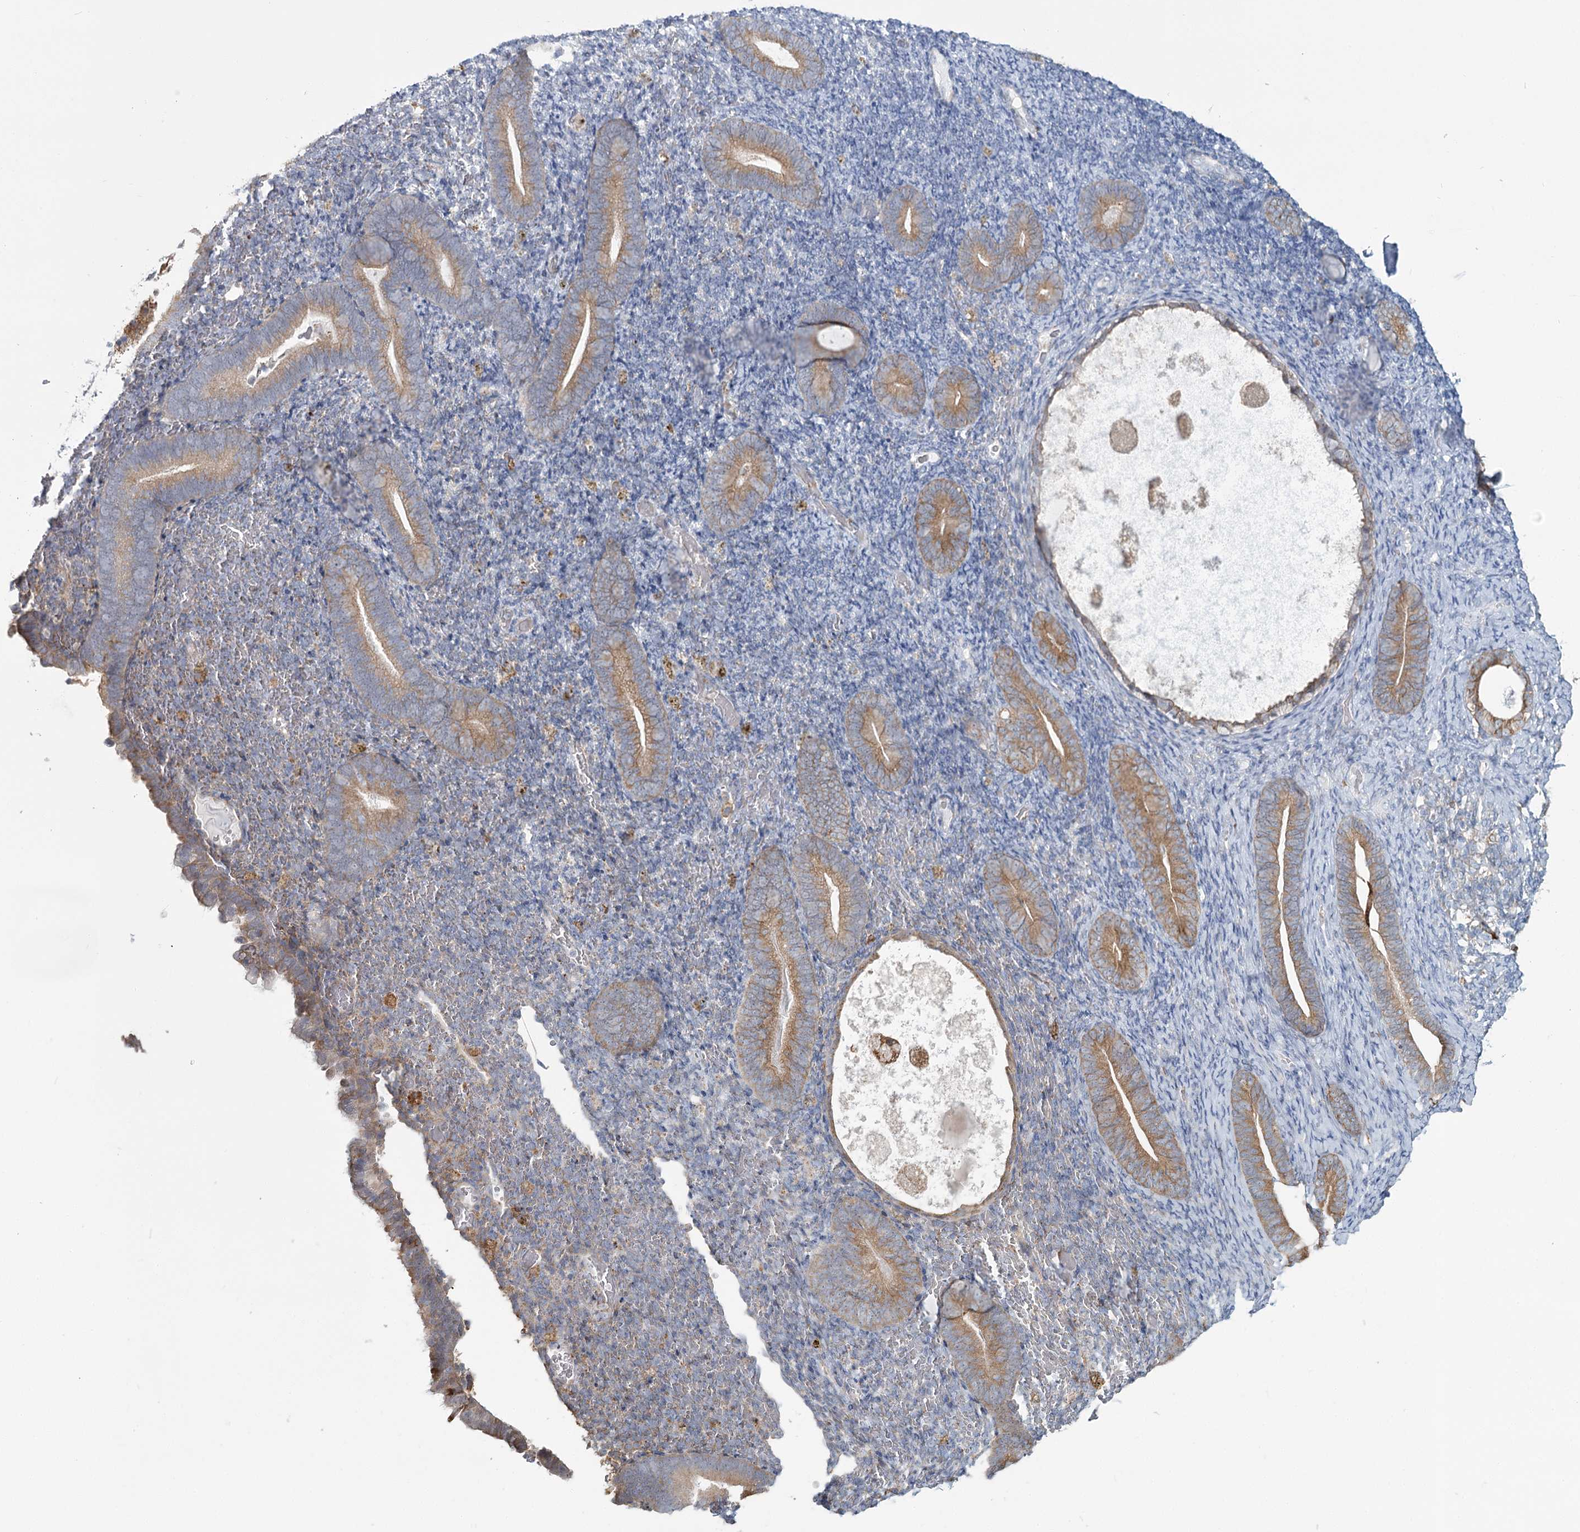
{"staining": {"intensity": "negative", "quantity": "none", "location": "none"}, "tissue": "endometrium", "cell_type": "Cells in endometrial stroma", "image_type": "normal", "snomed": [{"axis": "morphology", "description": "Normal tissue, NOS"}, {"axis": "topography", "description": "Endometrium"}], "caption": "An IHC histopathology image of unremarkable endometrium is shown. There is no staining in cells in endometrial stroma of endometrium. (Immunohistochemistry, brightfield microscopy, high magnification).", "gene": "ZCCHC9", "patient": {"sex": "female", "age": 51}}